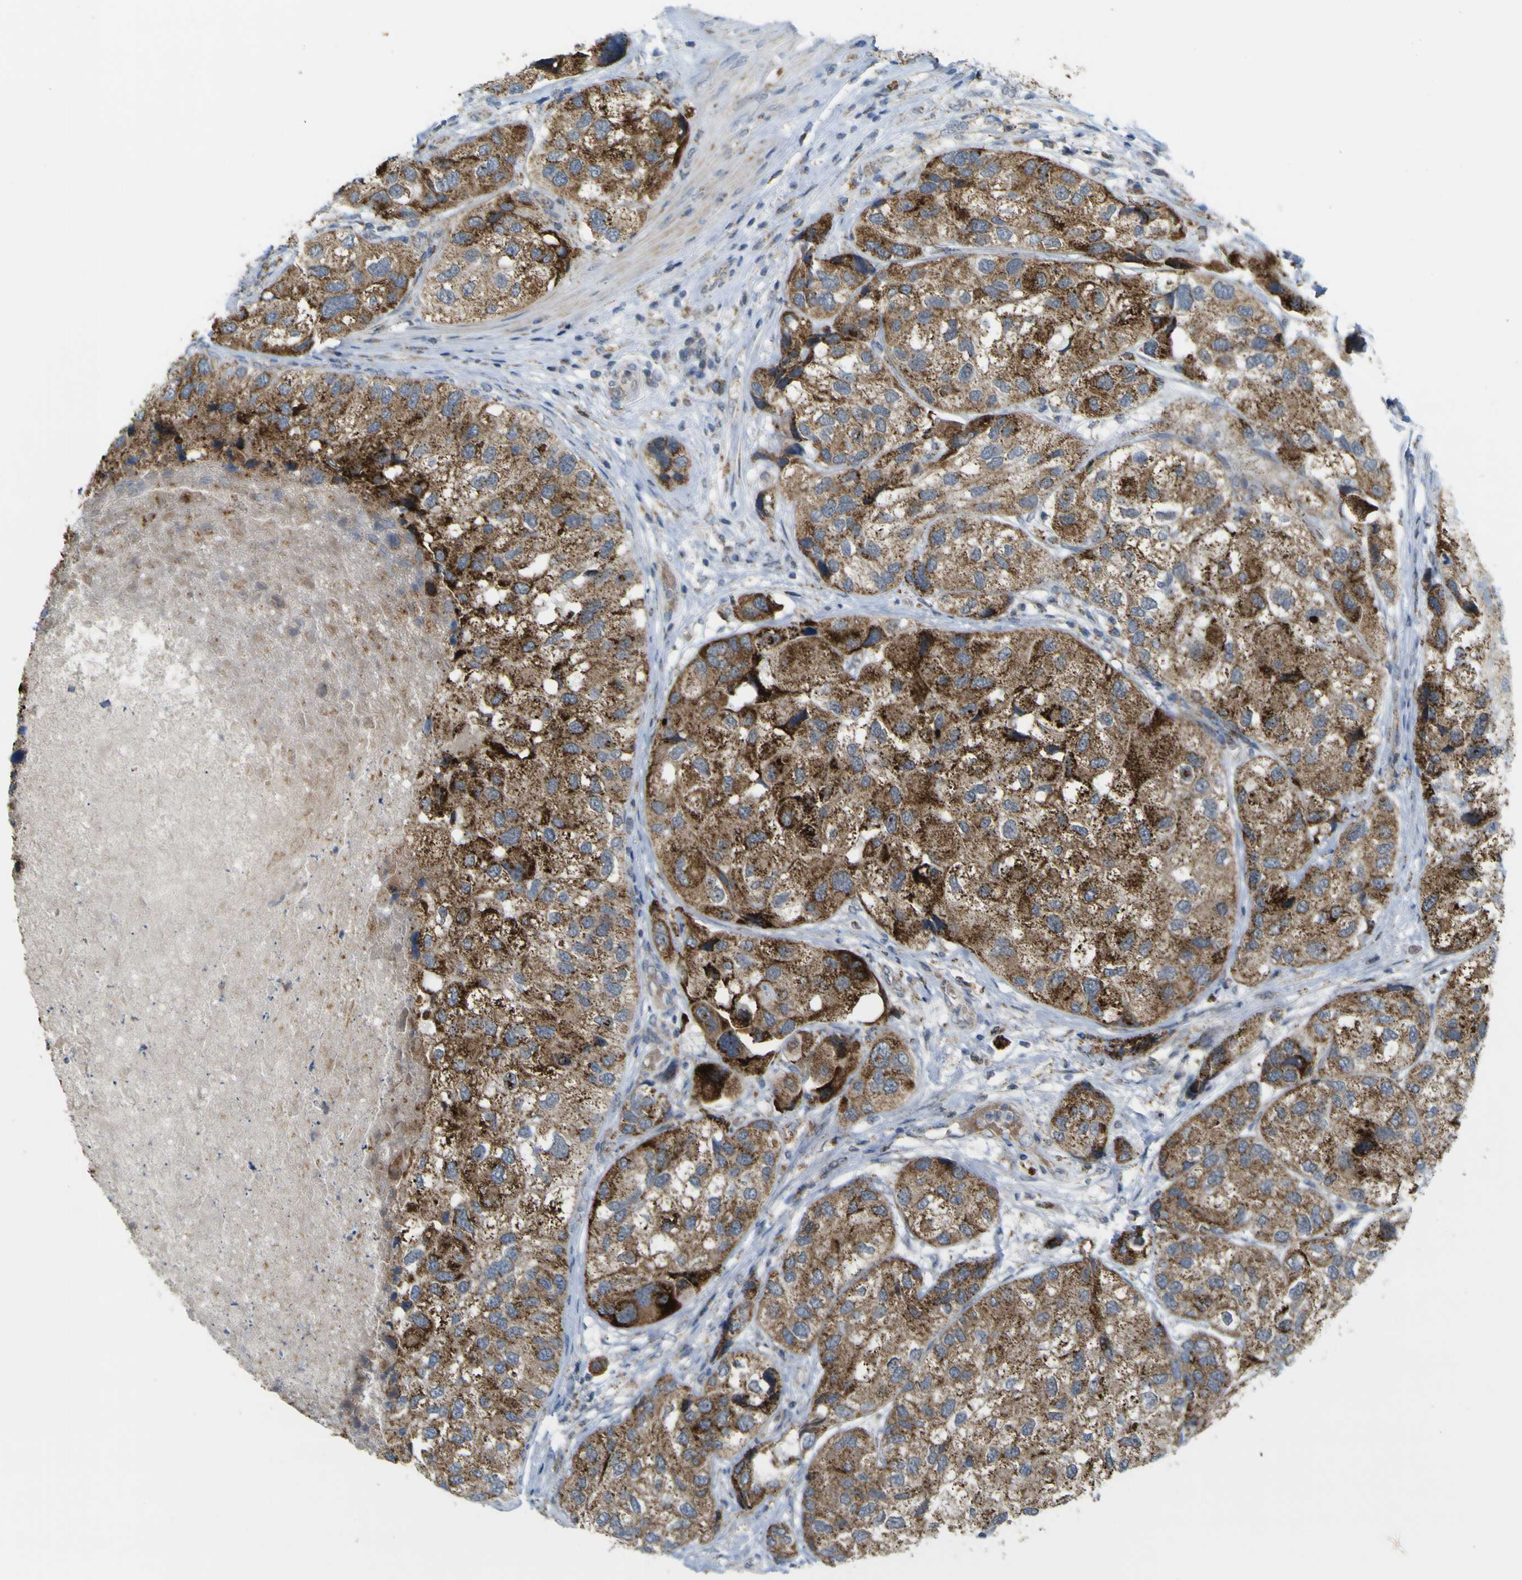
{"staining": {"intensity": "strong", "quantity": ">75%", "location": "cytoplasmic/membranous"}, "tissue": "urothelial cancer", "cell_type": "Tumor cells", "image_type": "cancer", "snomed": [{"axis": "morphology", "description": "Urothelial carcinoma, High grade"}, {"axis": "topography", "description": "Urinary bladder"}], "caption": "Urothelial cancer stained with a protein marker shows strong staining in tumor cells.", "gene": "ACBD5", "patient": {"sex": "female", "age": 64}}